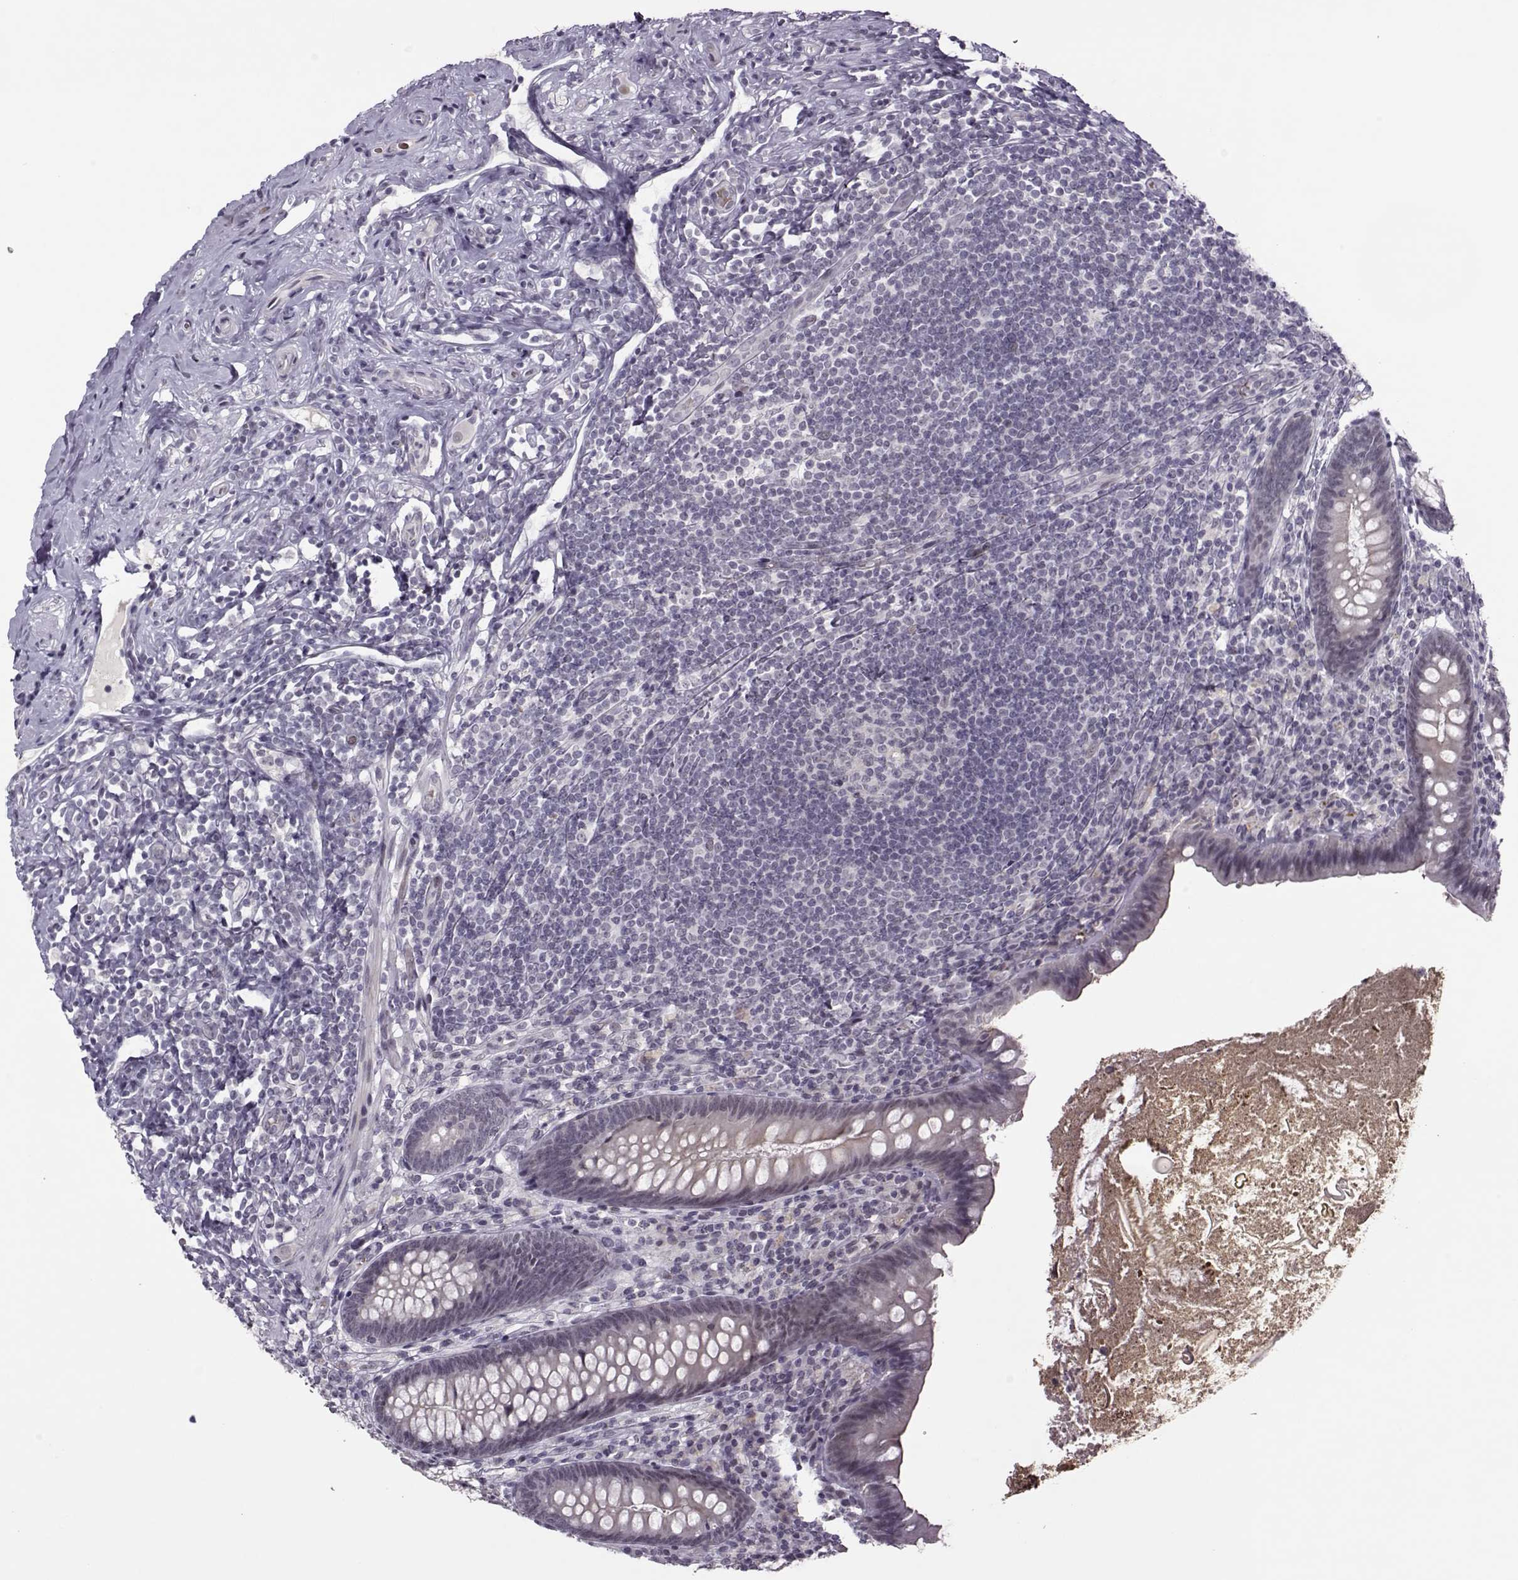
{"staining": {"intensity": "negative", "quantity": "none", "location": "none"}, "tissue": "appendix", "cell_type": "Glandular cells", "image_type": "normal", "snomed": [{"axis": "morphology", "description": "Normal tissue, NOS"}, {"axis": "topography", "description": "Appendix"}], "caption": "A histopathology image of human appendix is negative for staining in glandular cells. The staining is performed using DAB brown chromogen with nuclei counter-stained in using hematoxylin.", "gene": "LIN28A", "patient": {"sex": "male", "age": 47}}